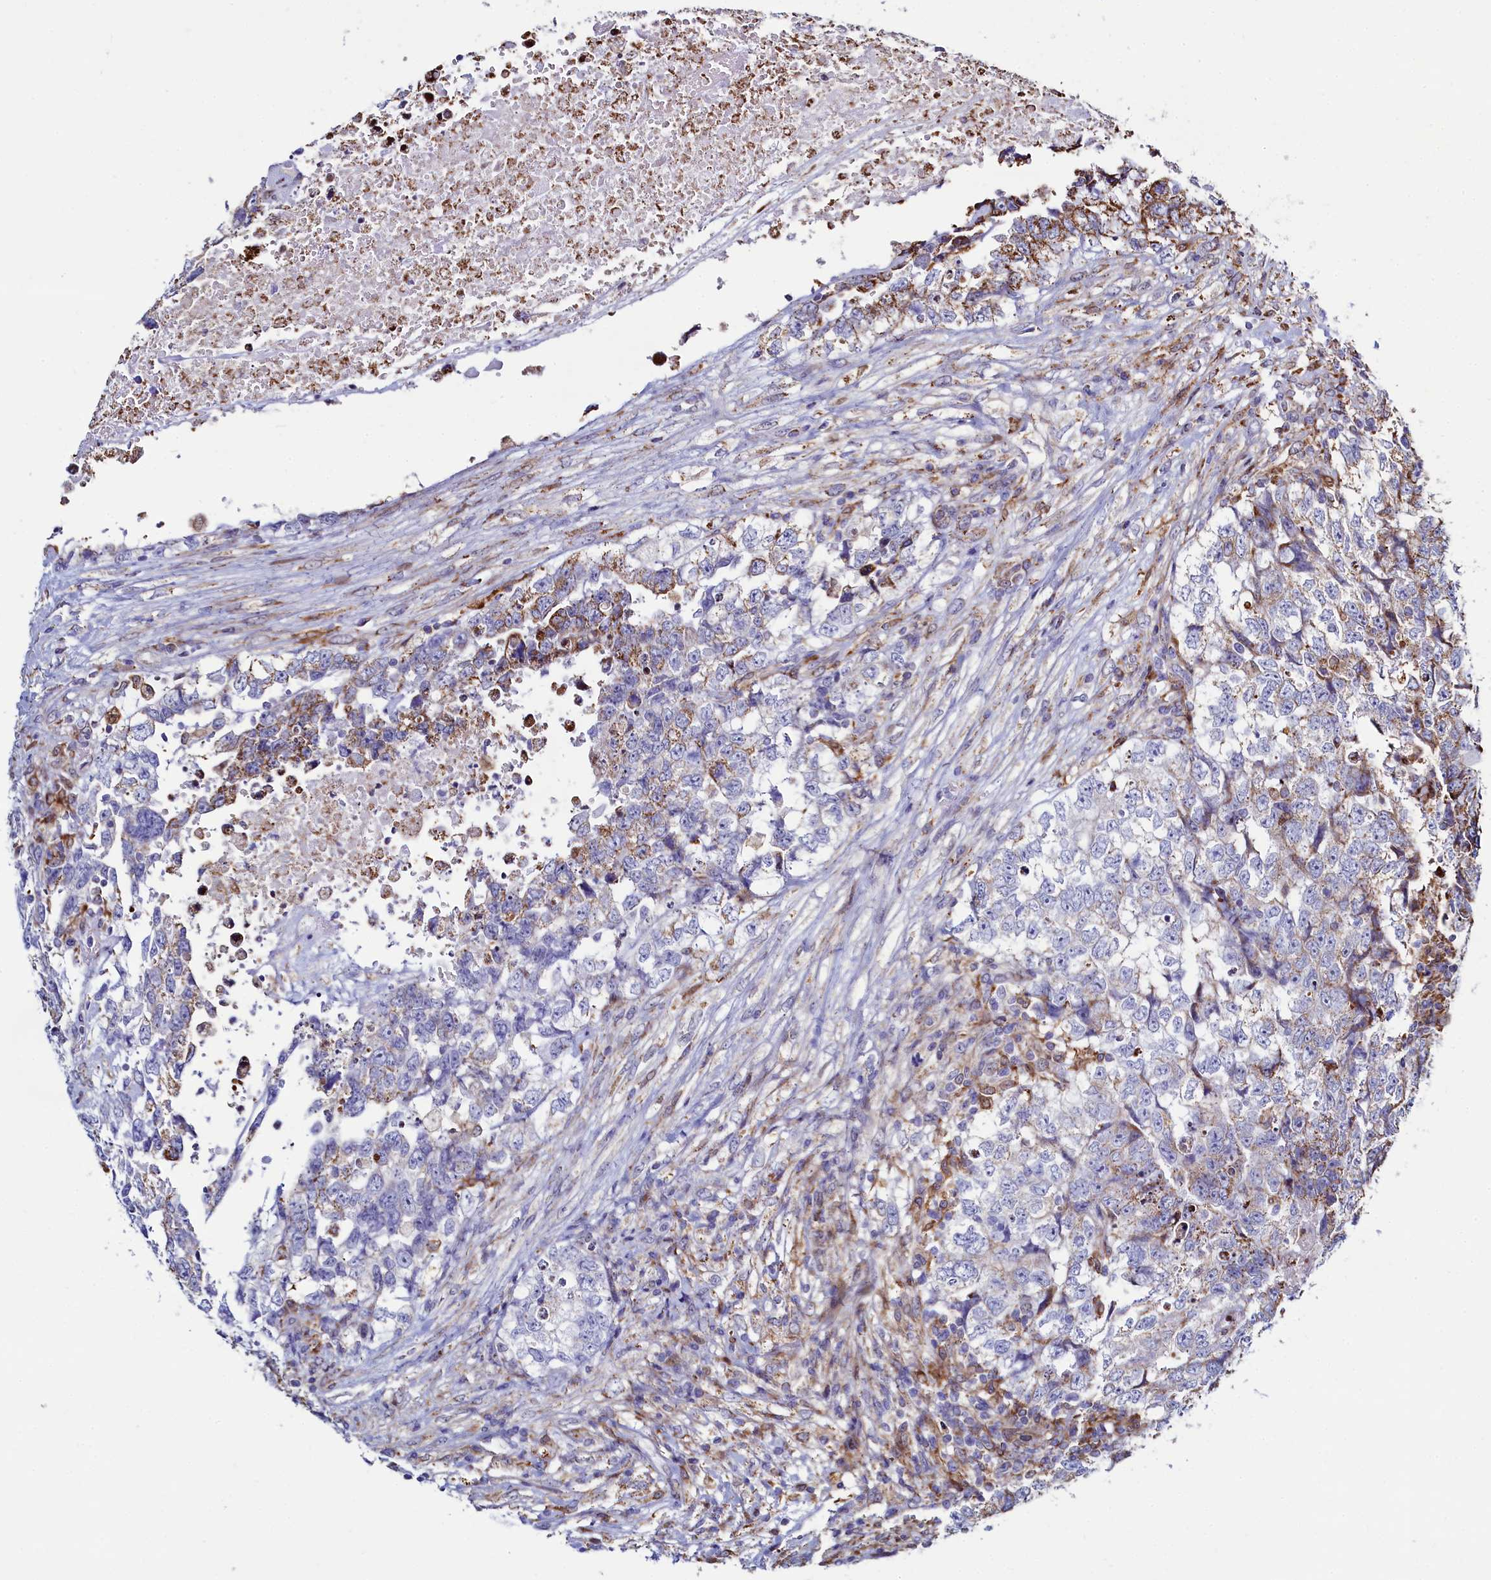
{"staining": {"intensity": "moderate", "quantity": "<25%", "location": "cytoplasmic/membranous"}, "tissue": "testis cancer", "cell_type": "Tumor cells", "image_type": "cancer", "snomed": [{"axis": "morphology", "description": "Carcinoma, Embryonal, NOS"}, {"axis": "topography", "description": "Testis"}], "caption": "Brown immunohistochemical staining in testis embryonal carcinoma shows moderate cytoplasmic/membranous expression in approximately <25% of tumor cells.", "gene": "HDGFL3", "patient": {"sex": "male", "age": 37}}